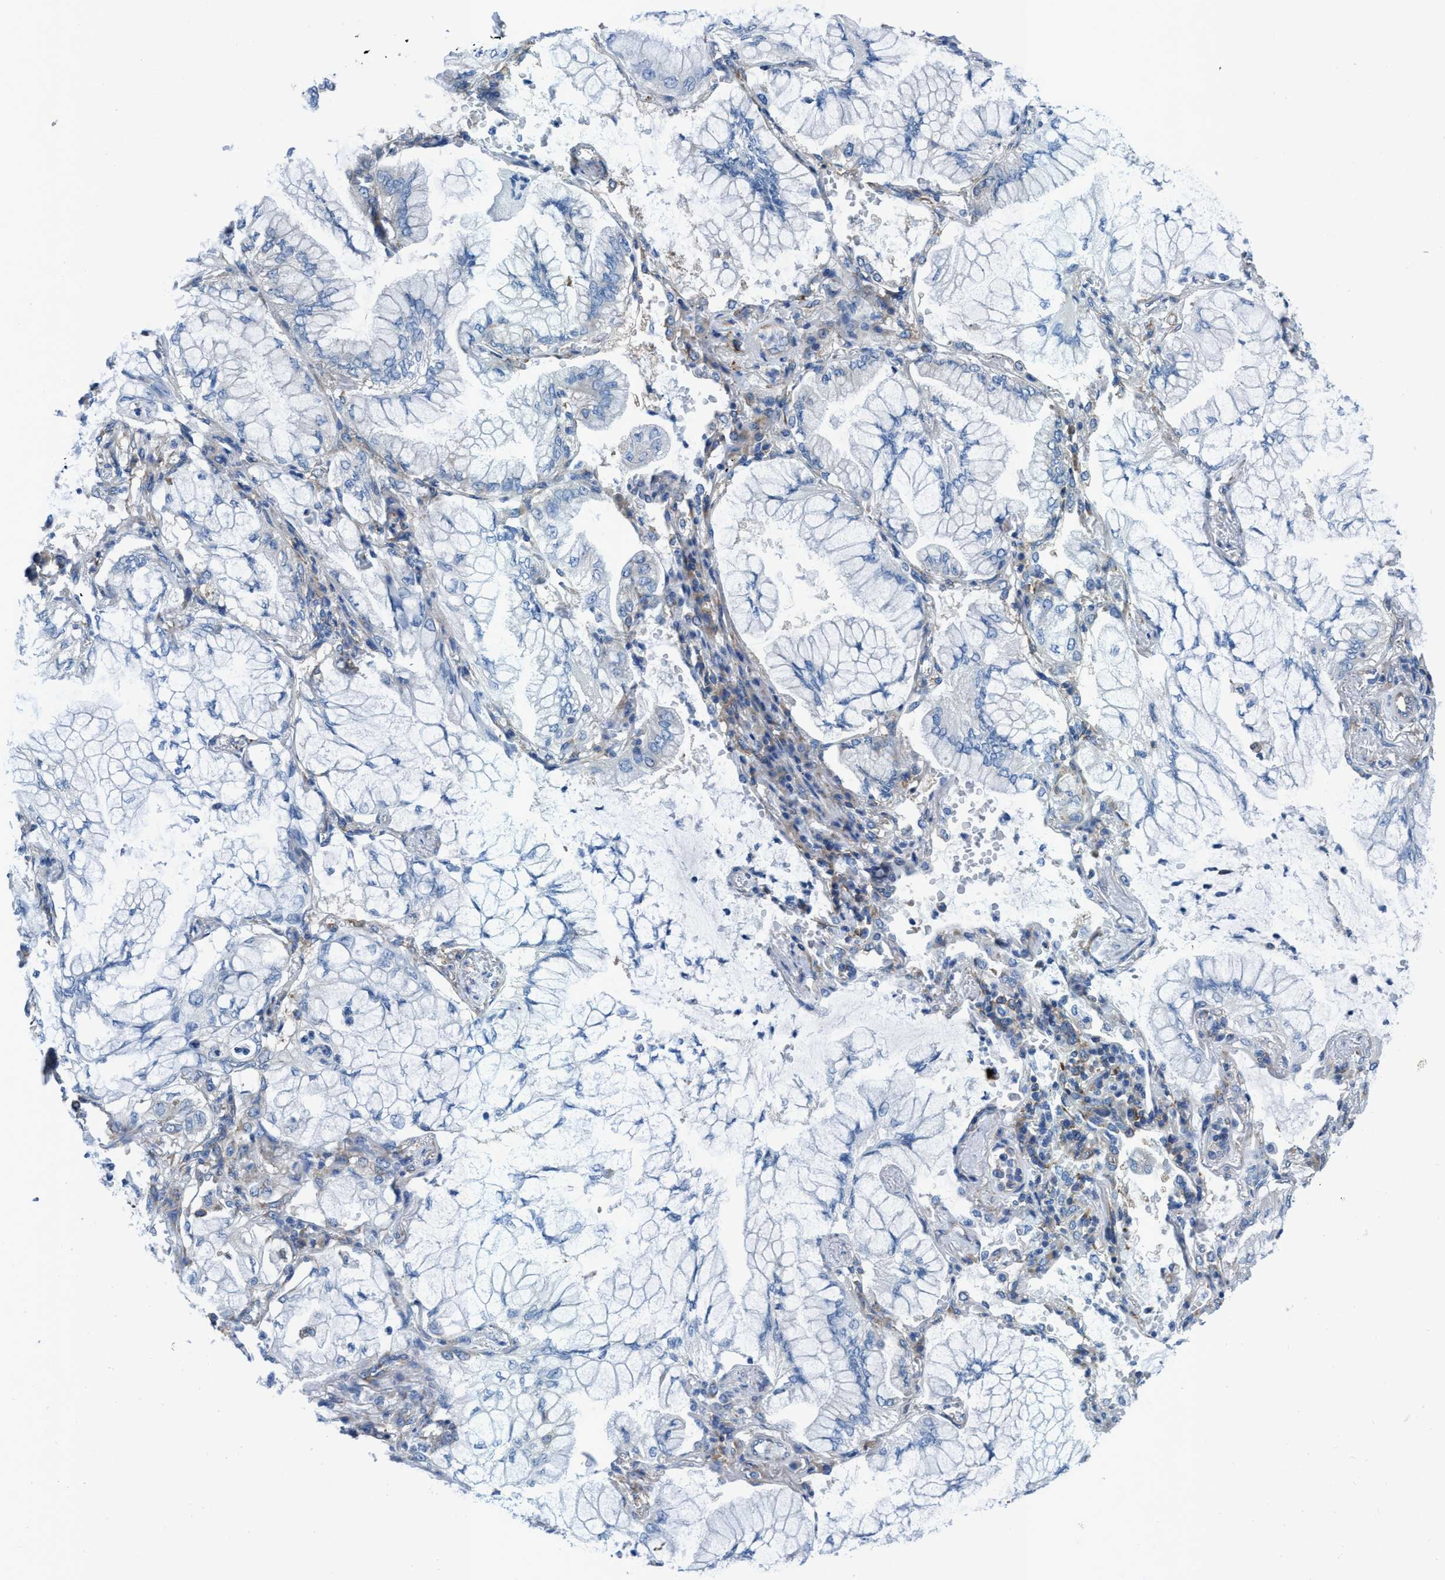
{"staining": {"intensity": "negative", "quantity": "none", "location": "none"}, "tissue": "lung cancer", "cell_type": "Tumor cells", "image_type": "cancer", "snomed": [{"axis": "morphology", "description": "Adenocarcinoma, NOS"}, {"axis": "topography", "description": "Lung"}], "caption": "This is a photomicrograph of immunohistochemistry staining of lung cancer (adenocarcinoma), which shows no positivity in tumor cells.", "gene": "NMT1", "patient": {"sex": "female", "age": 70}}